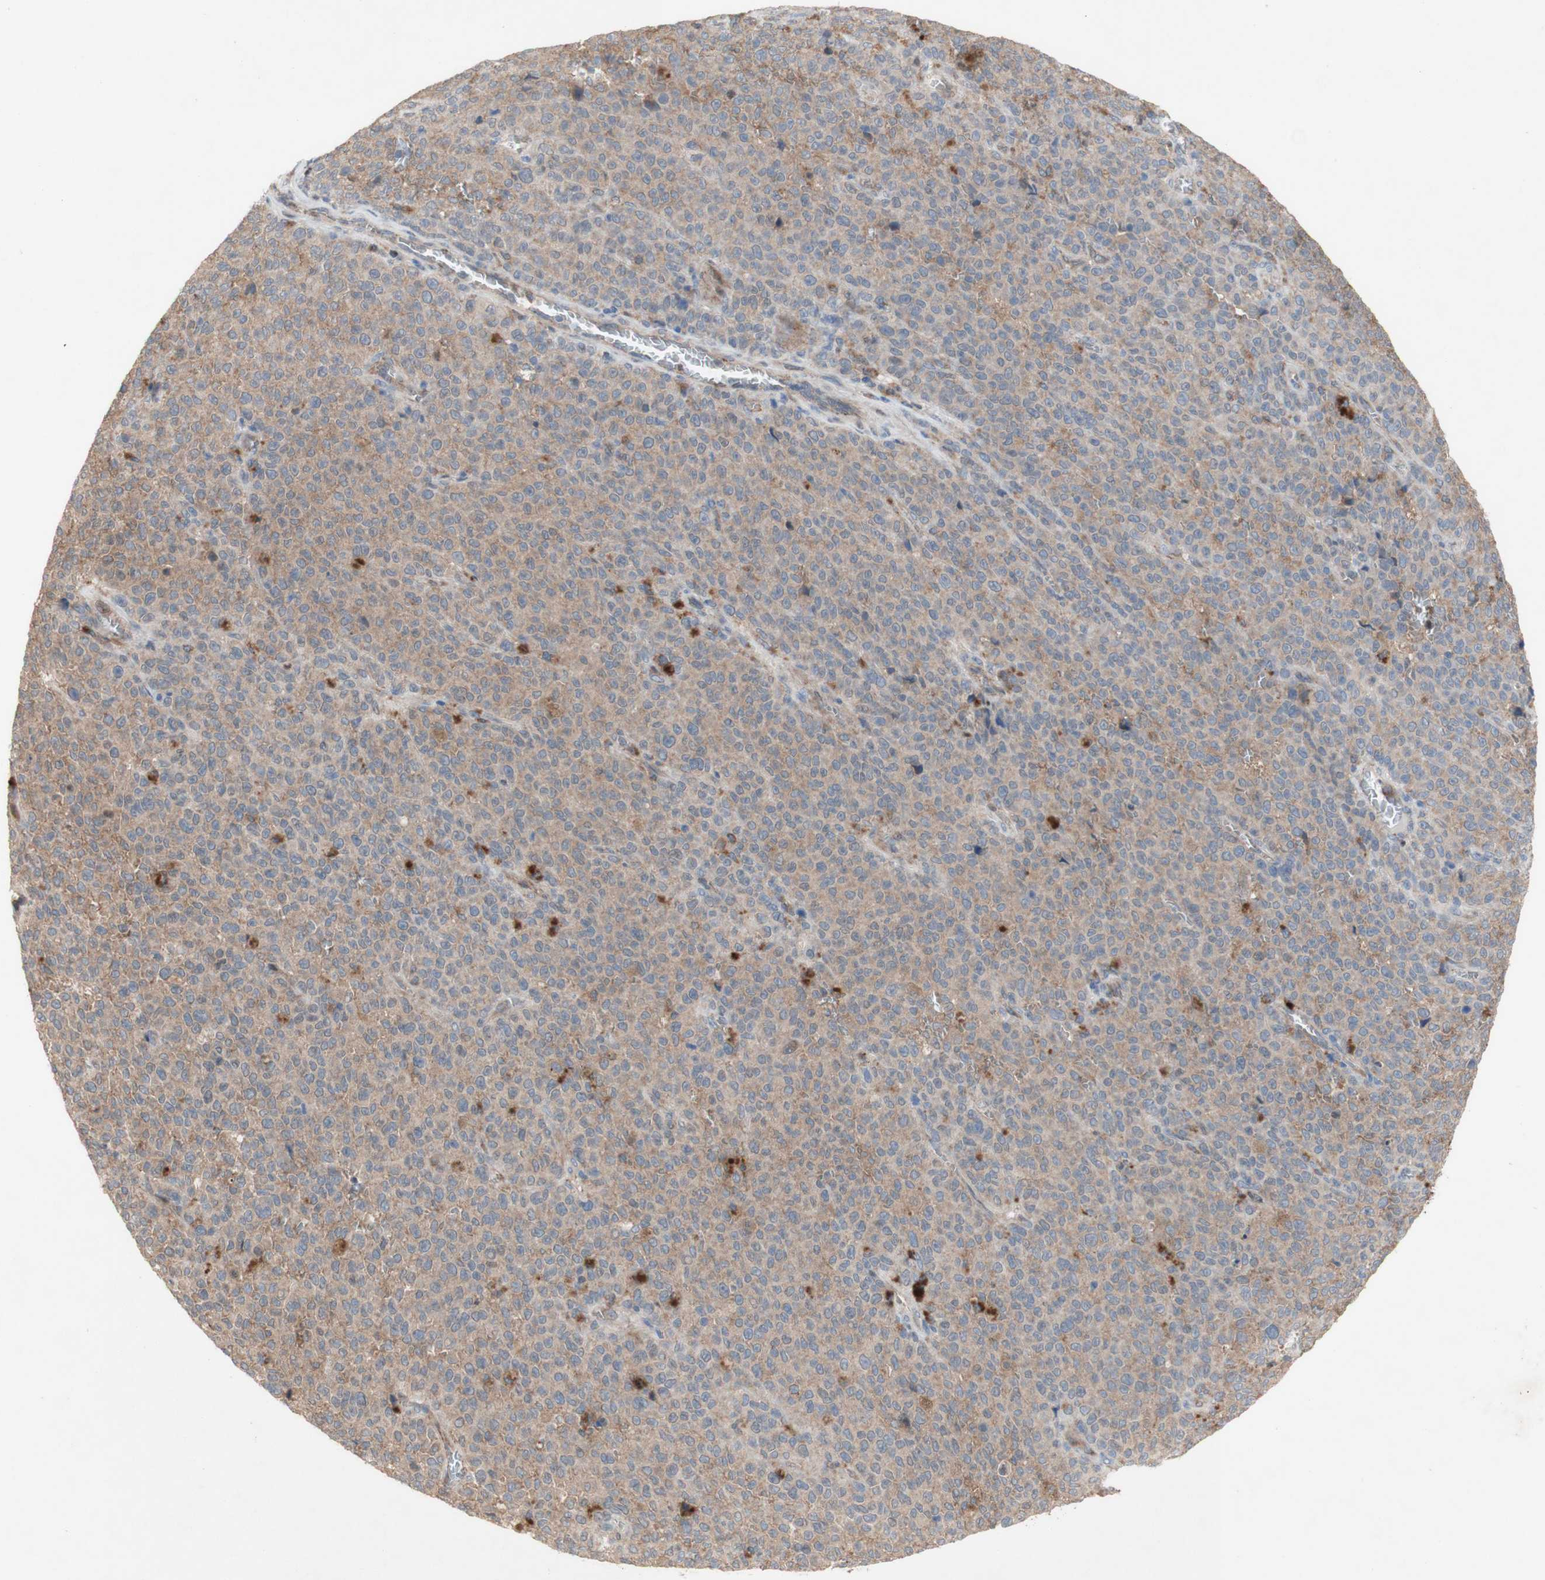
{"staining": {"intensity": "moderate", "quantity": ">75%", "location": "cytoplasmic/membranous"}, "tissue": "melanoma", "cell_type": "Tumor cells", "image_type": "cancer", "snomed": [{"axis": "morphology", "description": "Malignant melanoma, NOS"}, {"axis": "topography", "description": "Skin"}], "caption": "Protein staining by immunohistochemistry exhibits moderate cytoplasmic/membranous expression in about >75% of tumor cells in melanoma. (DAB (3,3'-diaminobenzidine) = brown stain, brightfield microscopy at high magnification).", "gene": "PDGFB", "patient": {"sex": "female", "age": 82}}